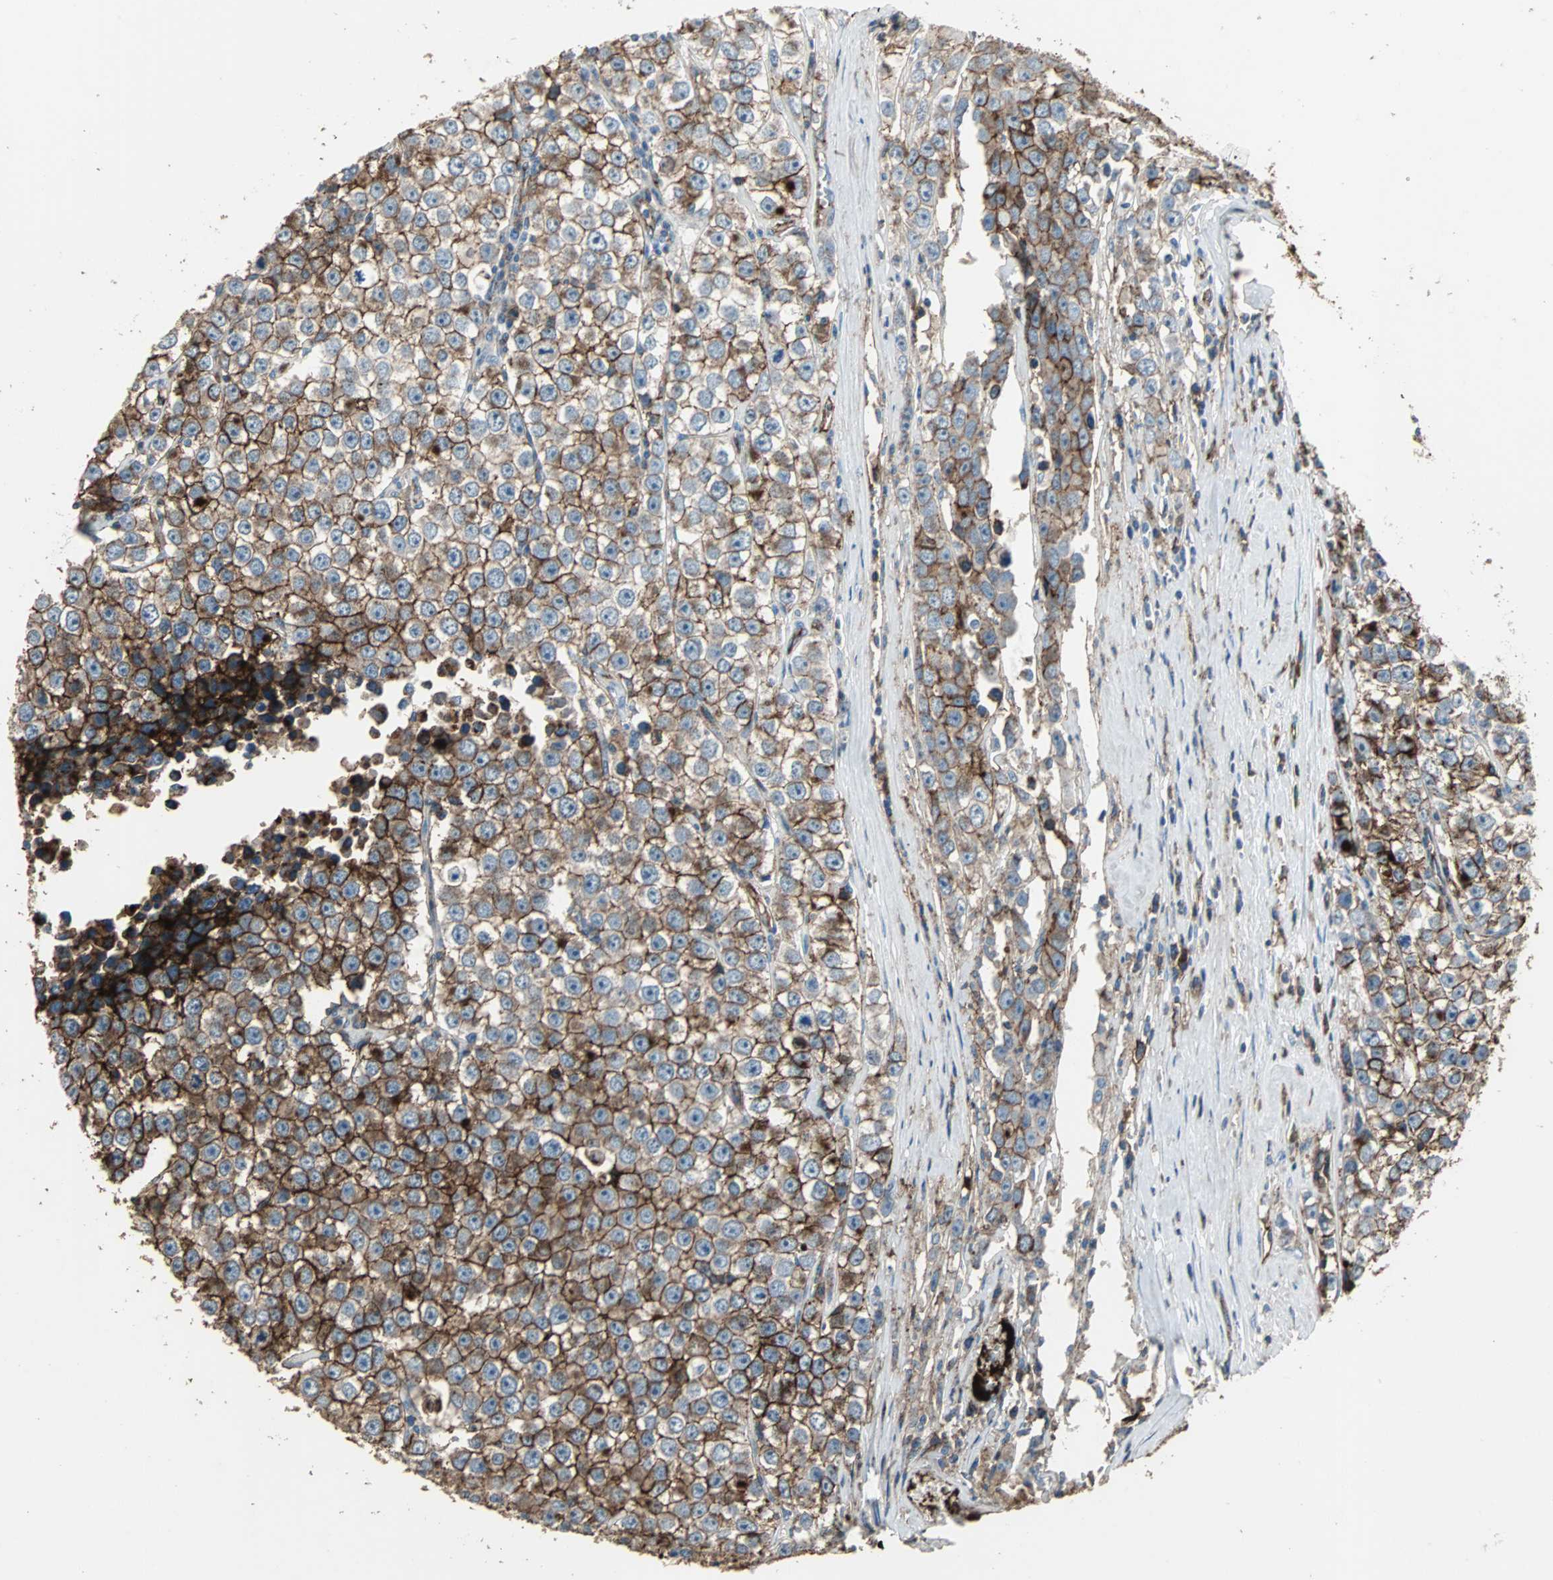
{"staining": {"intensity": "moderate", "quantity": ">75%", "location": "cytoplasmic/membranous"}, "tissue": "testis cancer", "cell_type": "Tumor cells", "image_type": "cancer", "snomed": [{"axis": "morphology", "description": "Seminoma, NOS"}, {"axis": "morphology", "description": "Carcinoma, Embryonal, NOS"}, {"axis": "topography", "description": "Testis"}], "caption": "Immunohistochemical staining of human embryonal carcinoma (testis) shows medium levels of moderate cytoplasmic/membranous staining in approximately >75% of tumor cells.", "gene": "F11R", "patient": {"sex": "male", "age": 52}}